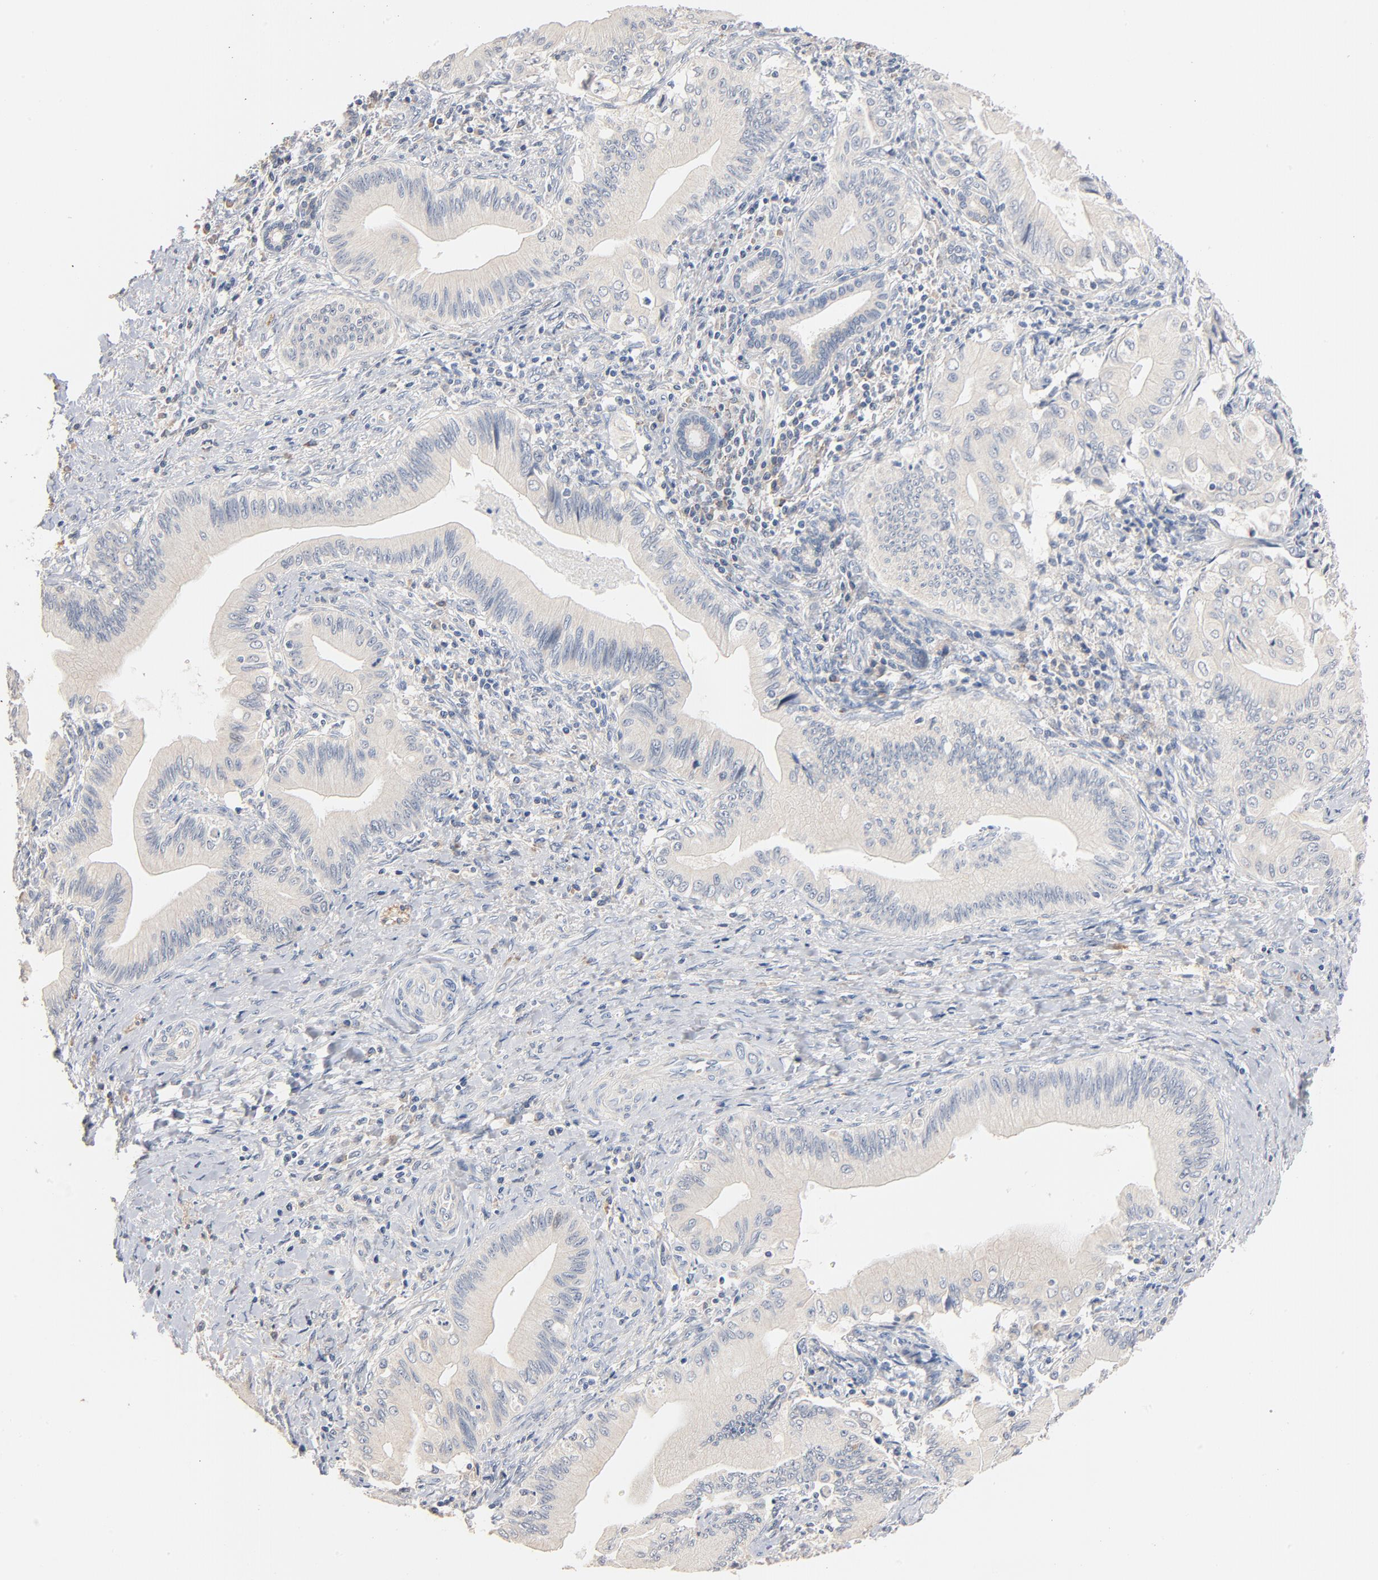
{"staining": {"intensity": "negative", "quantity": "none", "location": "none"}, "tissue": "liver cancer", "cell_type": "Tumor cells", "image_type": "cancer", "snomed": [{"axis": "morphology", "description": "Cholangiocarcinoma"}, {"axis": "topography", "description": "Liver"}], "caption": "The micrograph exhibits no staining of tumor cells in liver cholangiocarcinoma.", "gene": "ZDHHC8", "patient": {"sex": "male", "age": 58}}